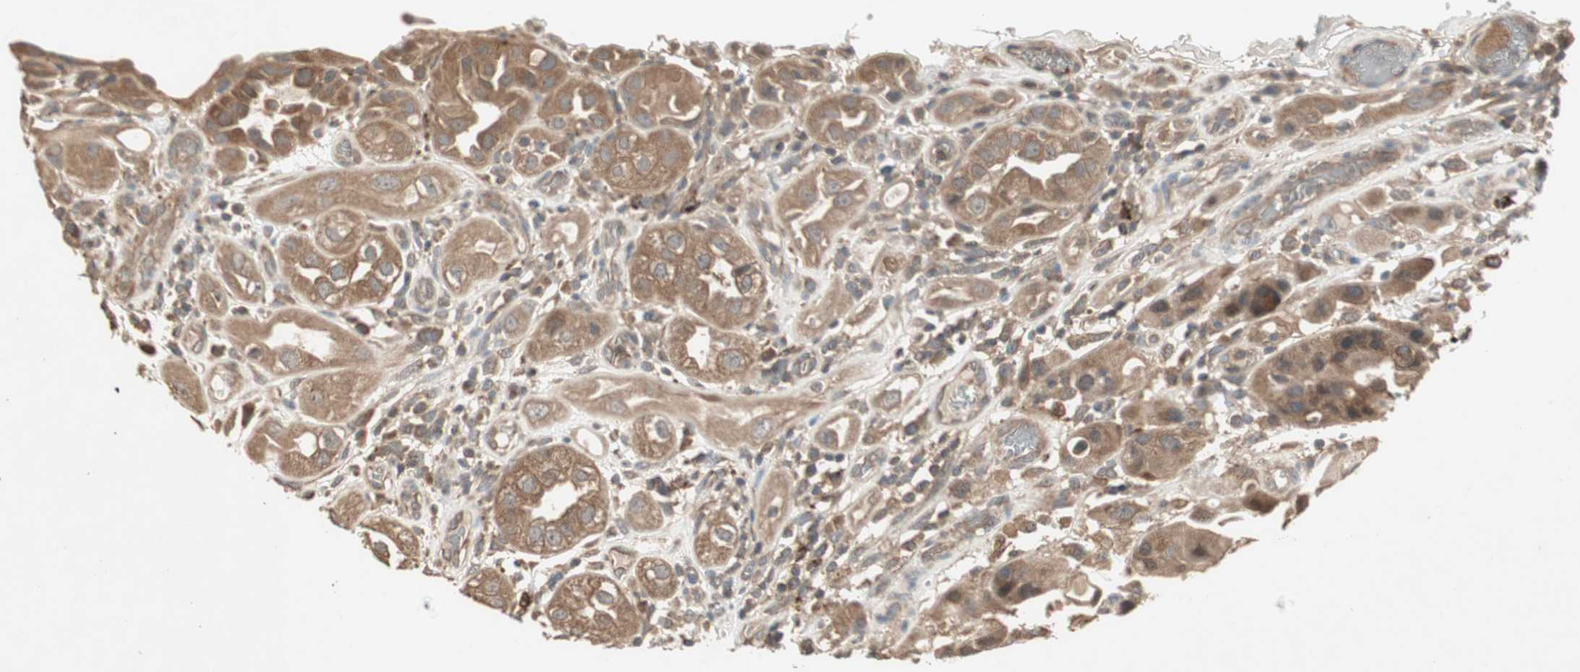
{"staining": {"intensity": "moderate", "quantity": ">75%", "location": "cytoplasmic/membranous"}, "tissue": "urothelial cancer", "cell_type": "Tumor cells", "image_type": "cancer", "snomed": [{"axis": "morphology", "description": "Urothelial carcinoma, High grade"}, {"axis": "topography", "description": "Urinary bladder"}], "caption": "Immunohistochemistry (IHC) of human high-grade urothelial carcinoma exhibits medium levels of moderate cytoplasmic/membranous expression in approximately >75% of tumor cells.", "gene": "UBAC1", "patient": {"sex": "female", "age": 64}}